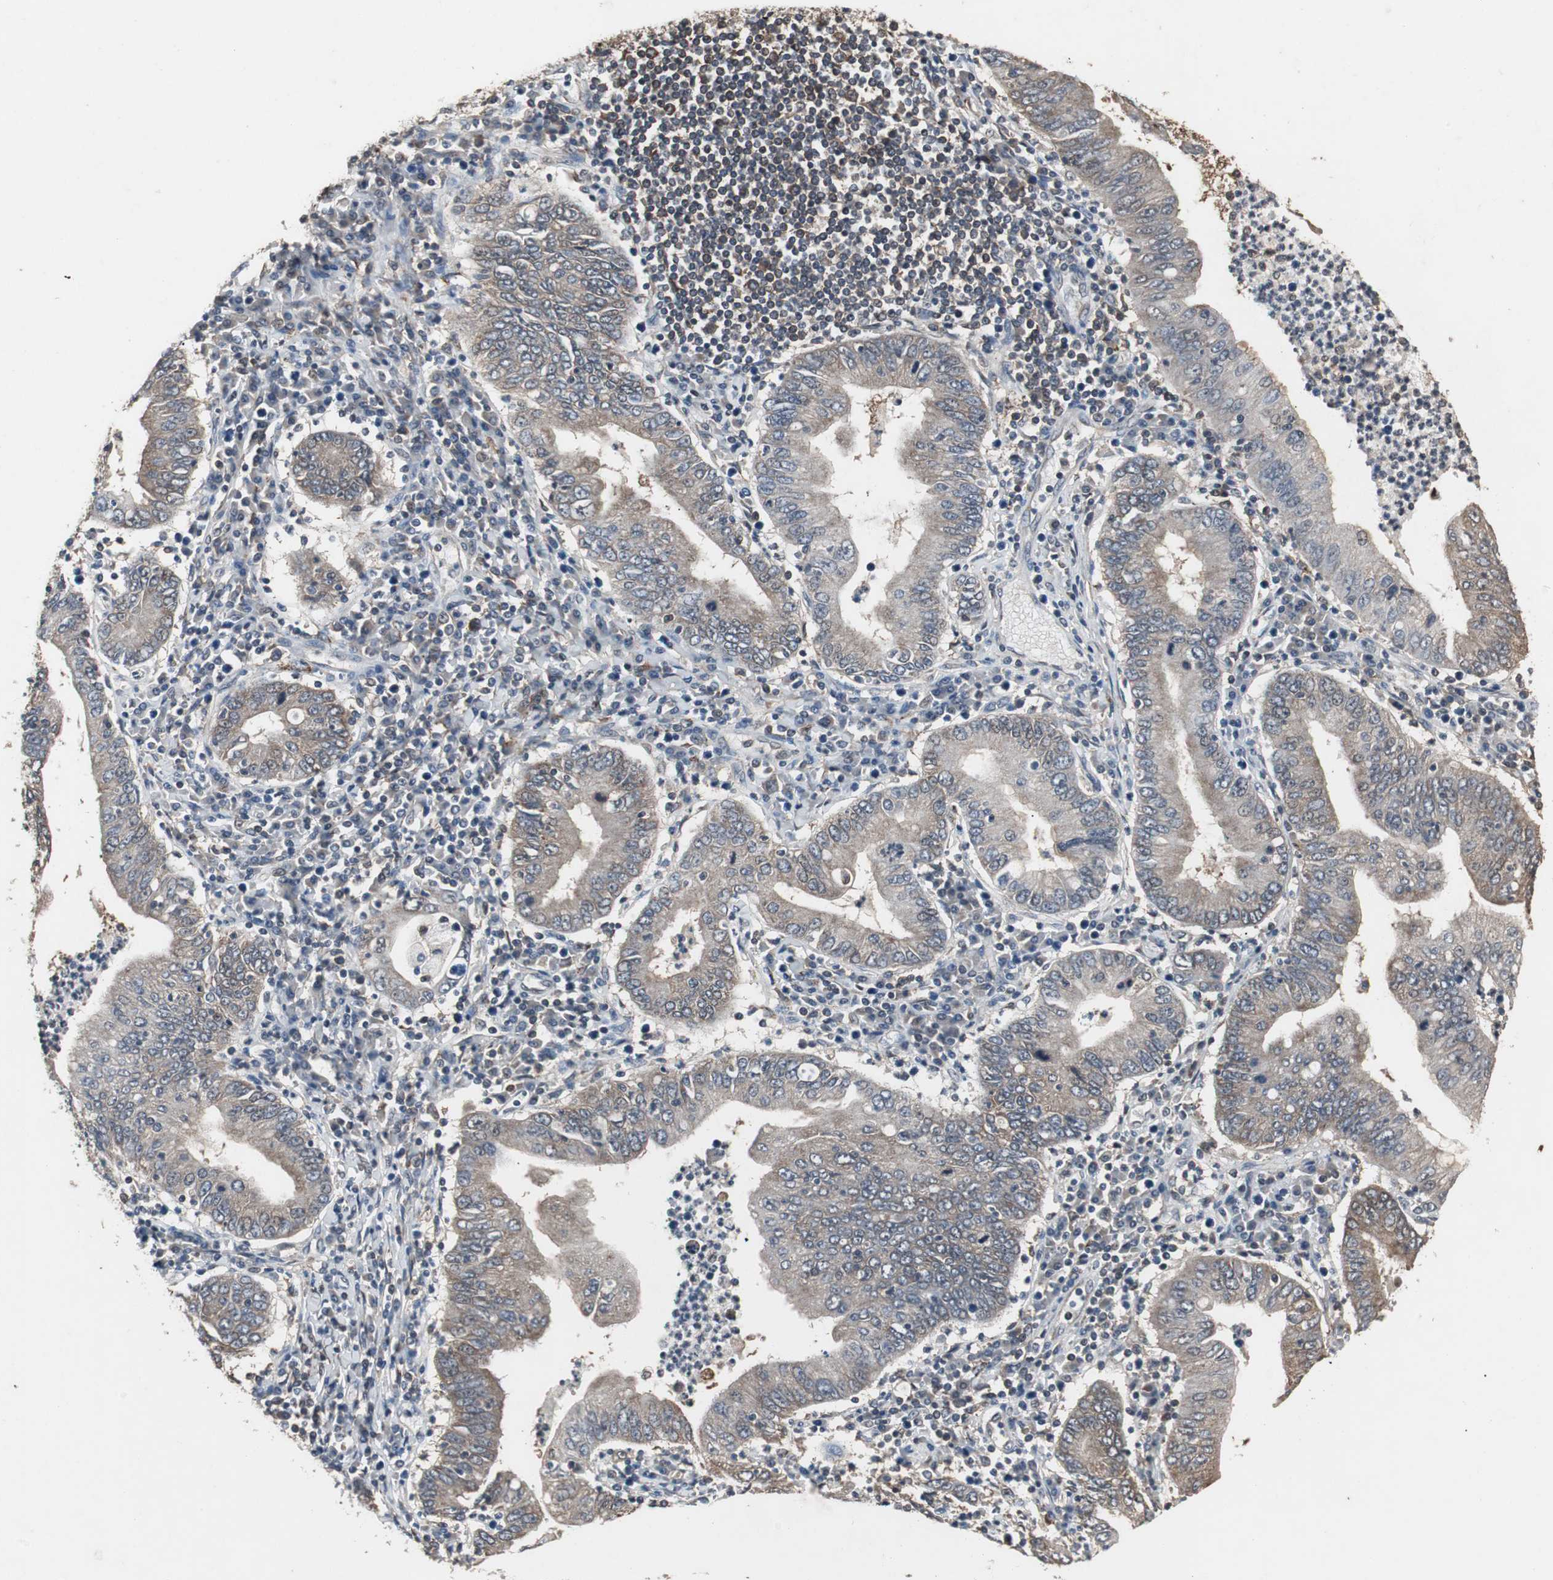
{"staining": {"intensity": "weak", "quantity": "25%-75%", "location": "cytoplasmic/membranous"}, "tissue": "stomach cancer", "cell_type": "Tumor cells", "image_type": "cancer", "snomed": [{"axis": "morphology", "description": "Normal tissue, NOS"}, {"axis": "morphology", "description": "Adenocarcinoma, NOS"}, {"axis": "topography", "description": "Esophagus"}, {"axis": "topography", "description": "Stomach, upper"}, {"axis": "topography", "description": "Peripheral nerve tissue"}], "caption": "Weak cytoplasmic/membranous expression for a protein is identified in about 25%-75% of tumor cells of stomach cancer (adenocarcinoma) using immunohistochemistry.", "gene": "ZSCAN22", "patient": {"sex": "male", "age": 62}}